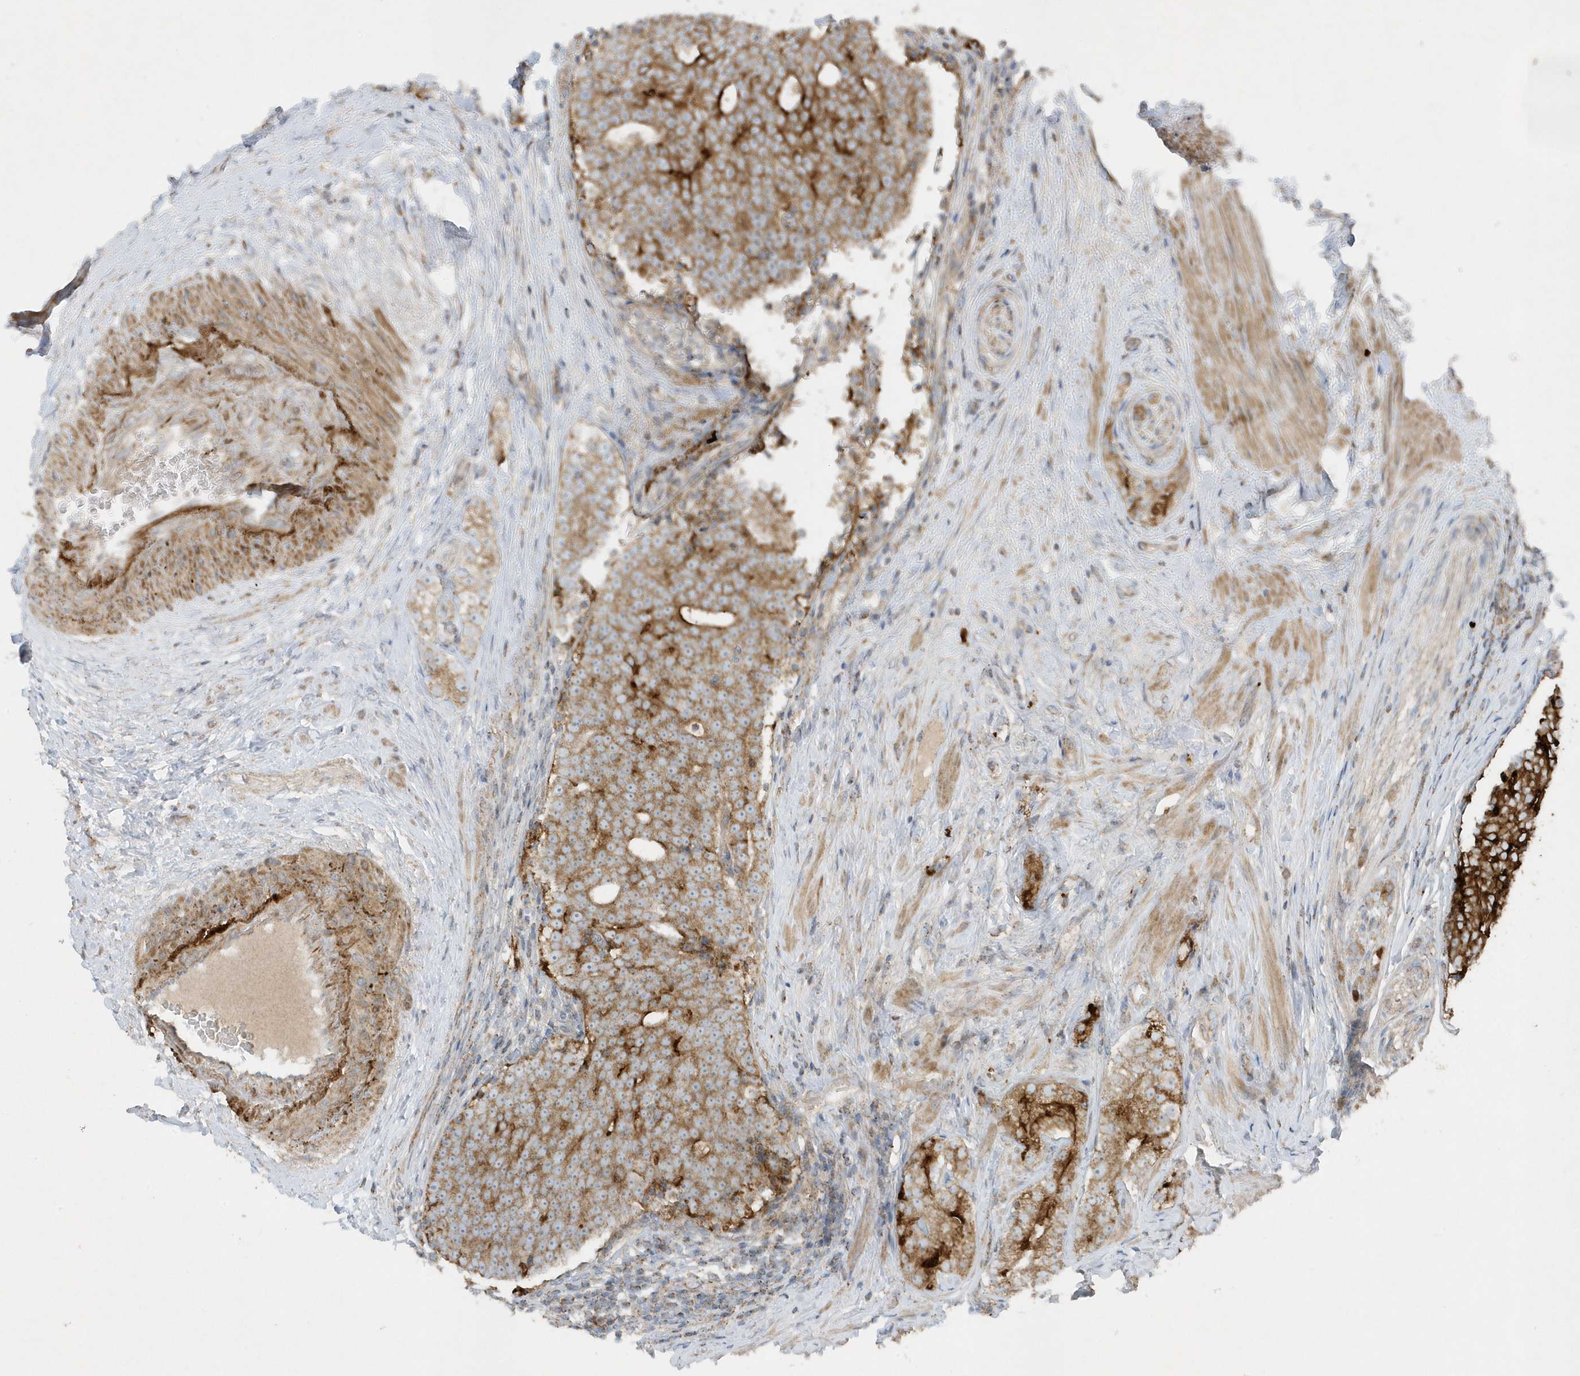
{"staining": {"intensity": "moderate", "quantity": ">75%", "location": "cytoplasmic/membranous"}, "tissue": "prostate cancer", "cell_type": "Tumor cells", "image_type": "cancer", "snomed": [{"axis": "morphology", "description": "Adenocarcinoma, High grade"}, {"axis": "topography", "description": "Prostate"}], "caption": "Prostate cancer stained with a brown dye displays moderate cytoplasmic/membranous positive staining in about >75% of tumor cells.", "gene": "SLC38A2", "patient": {"sex": "male", "age": 56}}